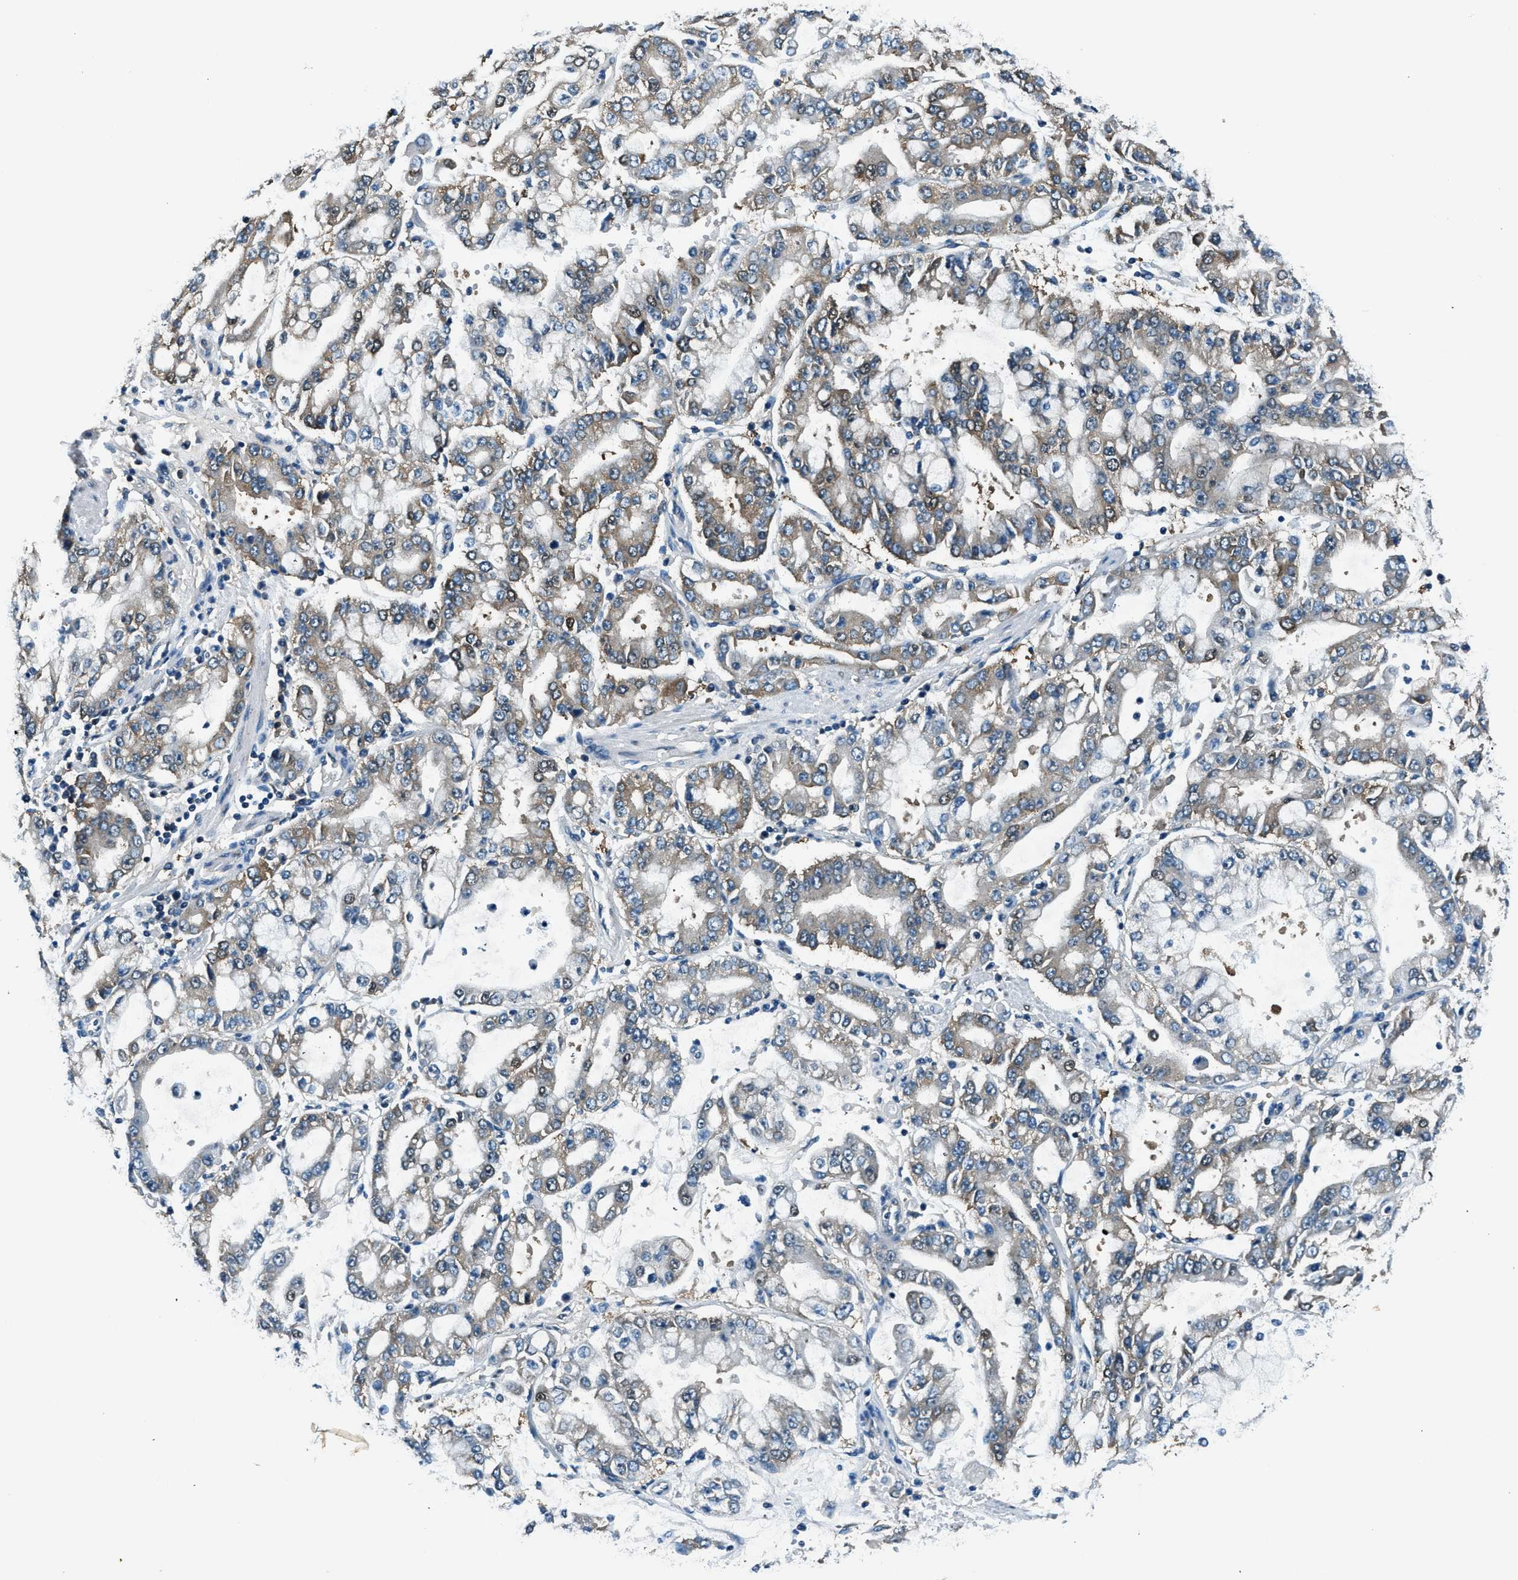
{"staining": {"intensity": "moderate", "quantity": "<25%", "location": "cytoplasmic/membranous"}, "tissue": "stomach cancer", "cell_type": "Tumor cells", "image_type": "cancer", "snomed": [{"axis": "morphology", "description": "Adenocarcinoma, NOS"}, {"axis": "topography", "description": "Stomach"}], "caption": "Immunohistochemical staining of stomach cancer exhibits moderate cytoplasmic/membranous protein positivity in approximately <25% of tumor cells.", "gene": "ARFGAP2", "patient": {"sex": "male", "age": 76}}